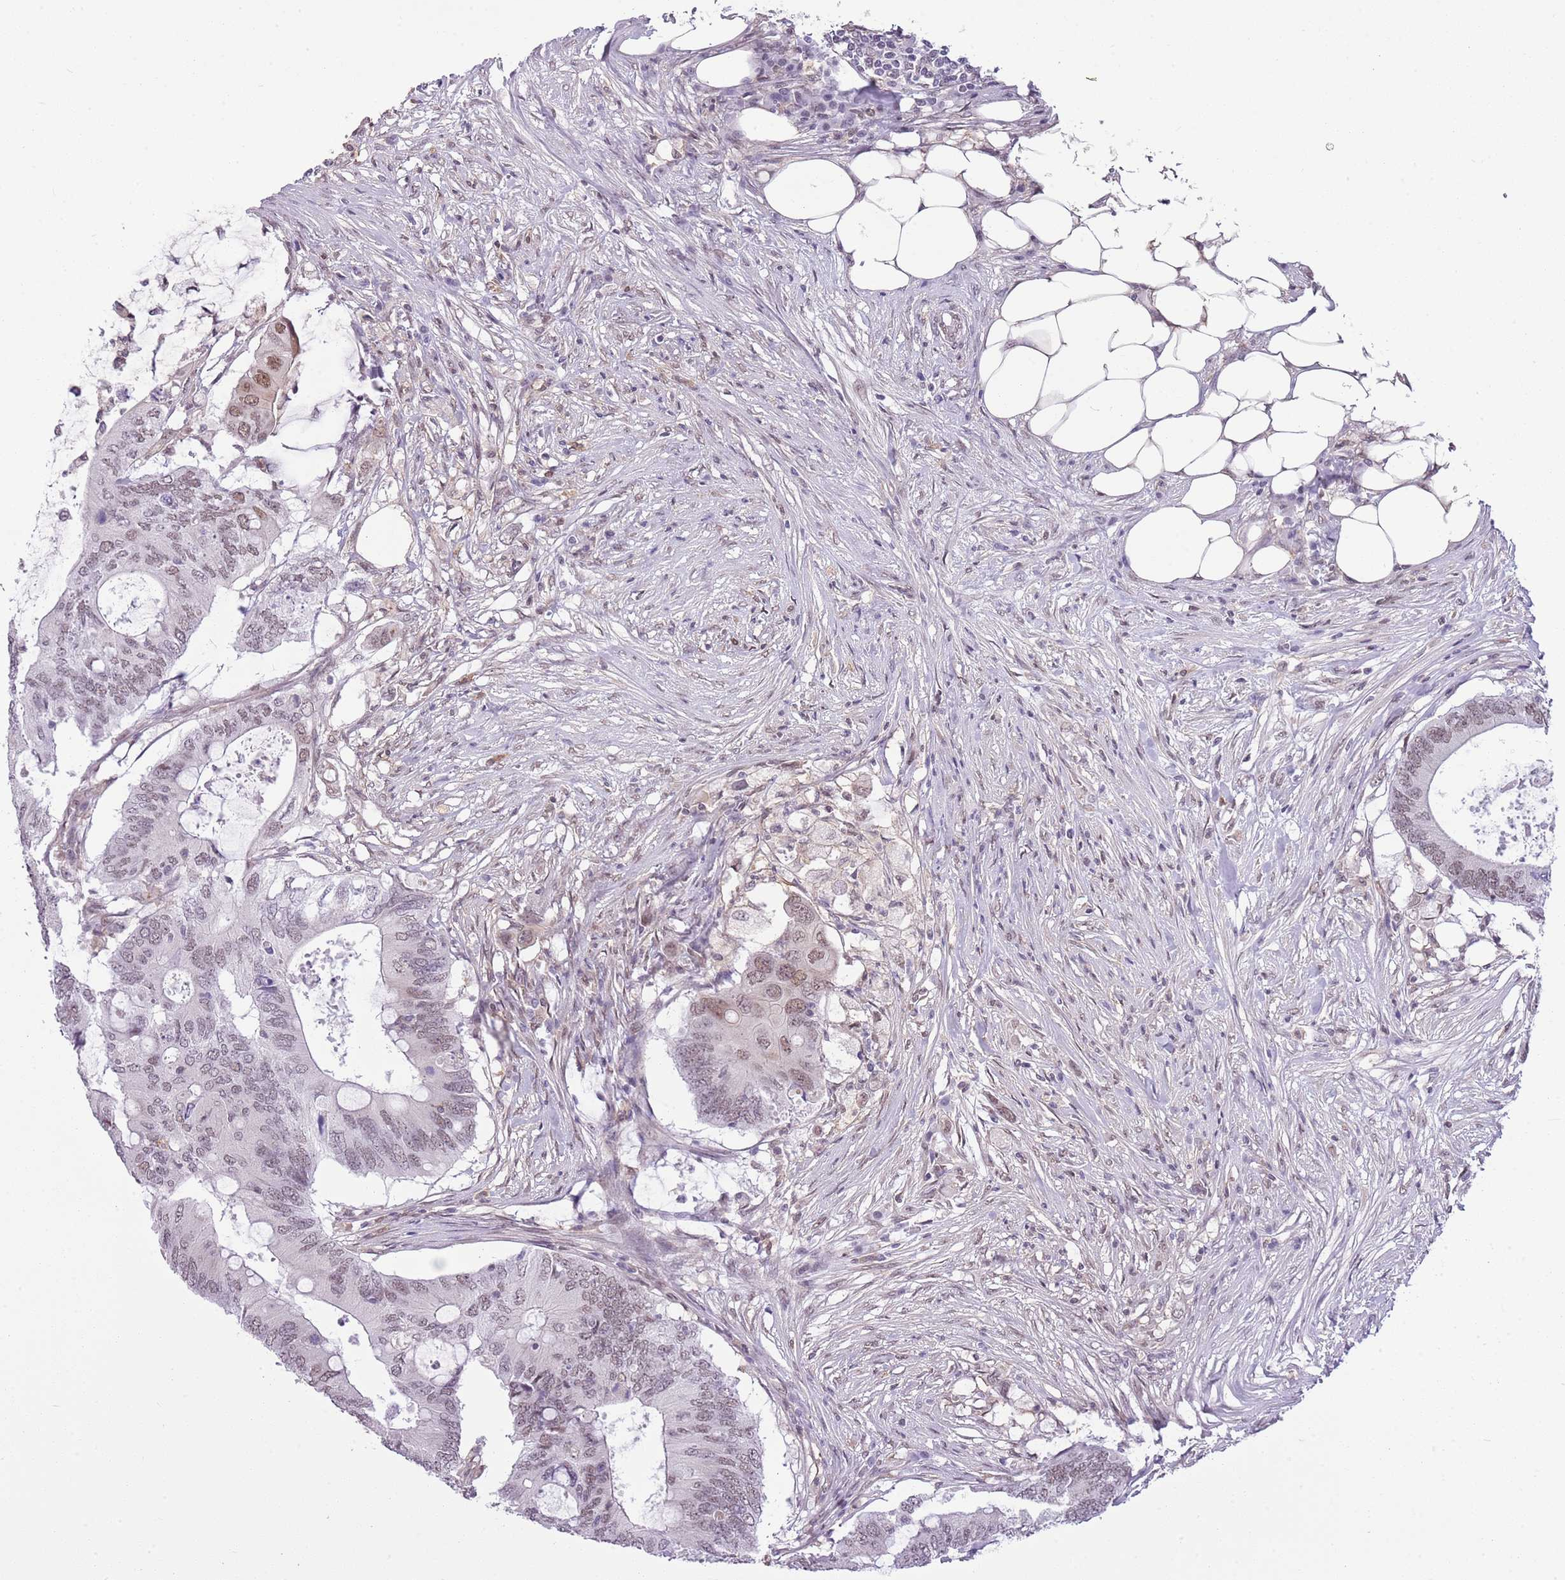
{"staining": {"intensity": "moderate", "quantity": "<25%", "location": "nuclear"}, "tissue": "colorectal cancer", "cell_type": "Tumor cells", "image_type": "cancer", "snomed": [{"axis": "morphology", "description": "Adenocarcinoma, NOS"}, {"axis": "topography", "description": "Colon"}], "caption": "Moderate nuclear expression for a protein is appreciated in approximately <25% of tumor cells of colorectal cancer using IHC.", "gene": "DHX32", "patient": {"sex": "male", "age": 71}}